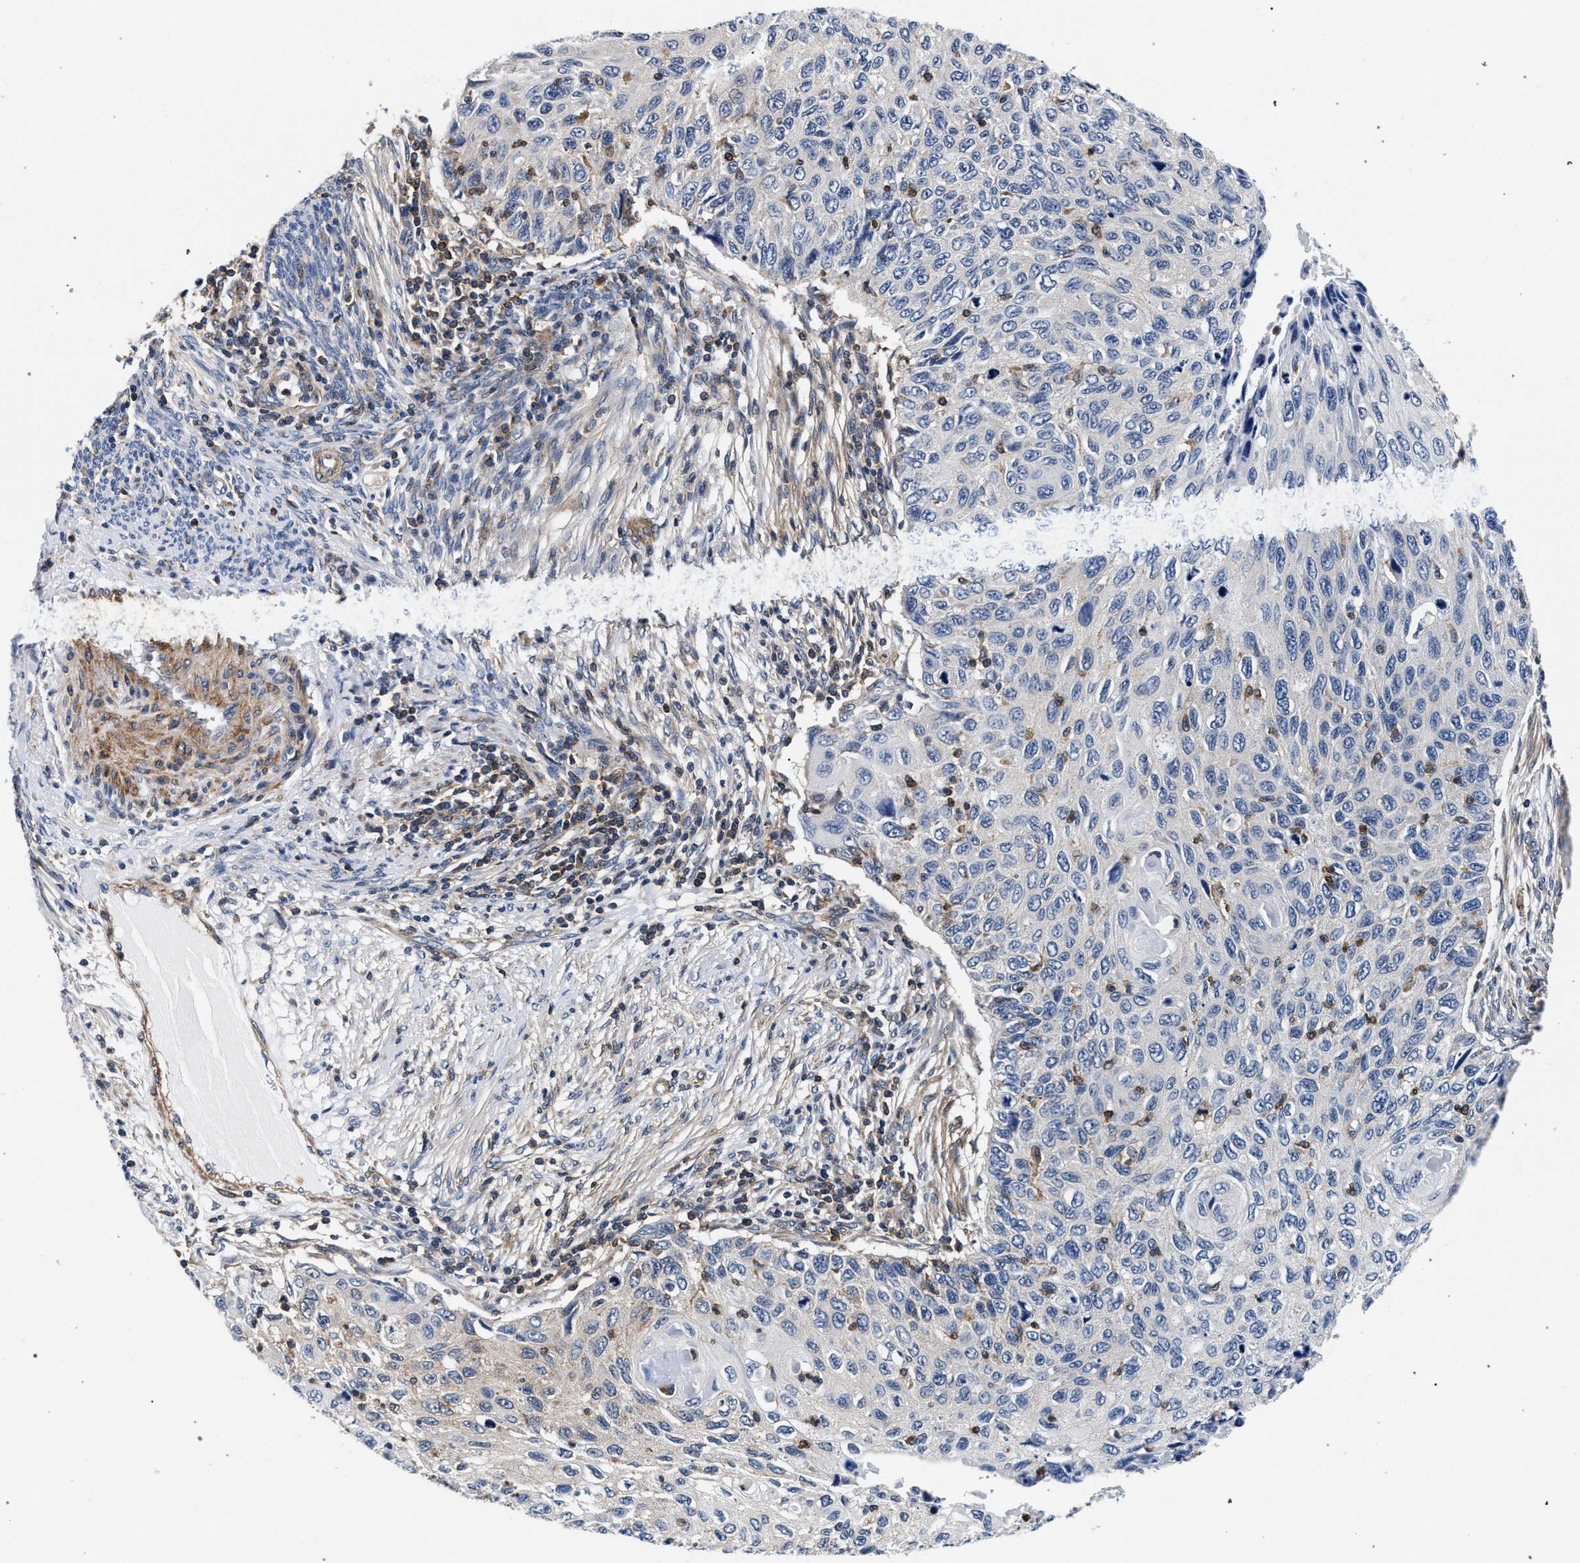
{"staining": {"intensity": "negative", "quantity": "none", "location": "none"}, "tissue": "cervical cancer", "cell_type": "Tumor cells", "image_type": "cancer", "snomed": [{"axis": "morphology", "description": "Squamous cell carcinoma, NOS"}, {"axis": "topography", "description": "Cervix"}], "caption": "Photomicrograph shows no protein expression in tumor cells of cervical cancer (squamous cell carcinoma) tissue.", "gene": "LASP1", "patient": {"sex": "female", "age": 70}}